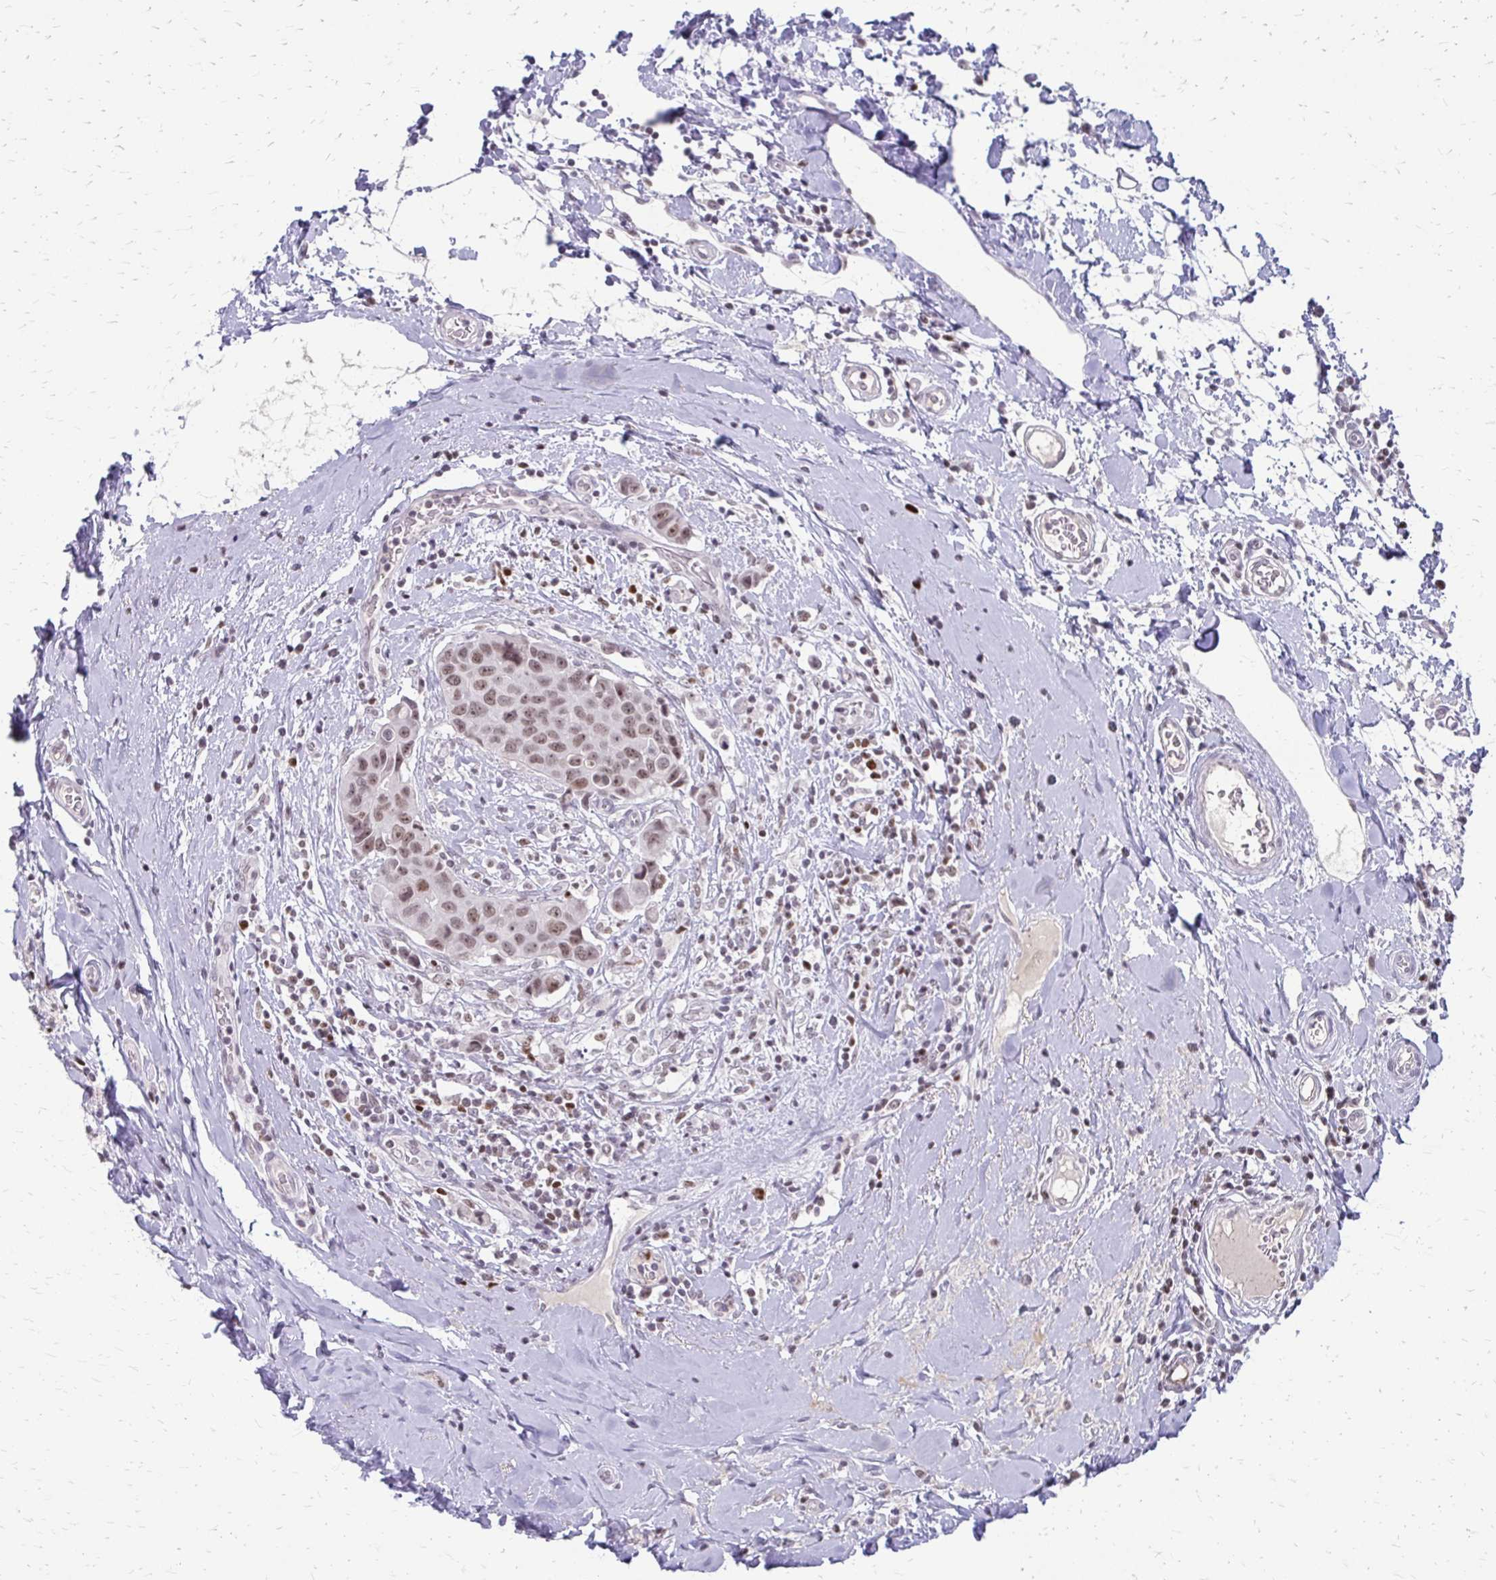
{"staining": {"intensity": "moderate", "quantity": ">75%", "location": "nuclear"}, "tissue": "breast cancer", "cell_type": "Tumor cells", "image_type": "cancer", "snomed": [{"axis": "morphology", "description": "Duct carcinoma"}, {"axis": "topography", "description": "Breast"}], "caption": "A high-resolution histopathology image shows immunohistochemistry staining of infiltrating ductal carcinoma (breast), which exhibits moderate nuclear expression in about >75% of tumor cells.", "gene": "EED", "patient": {"sex": "female", "age": 24}}